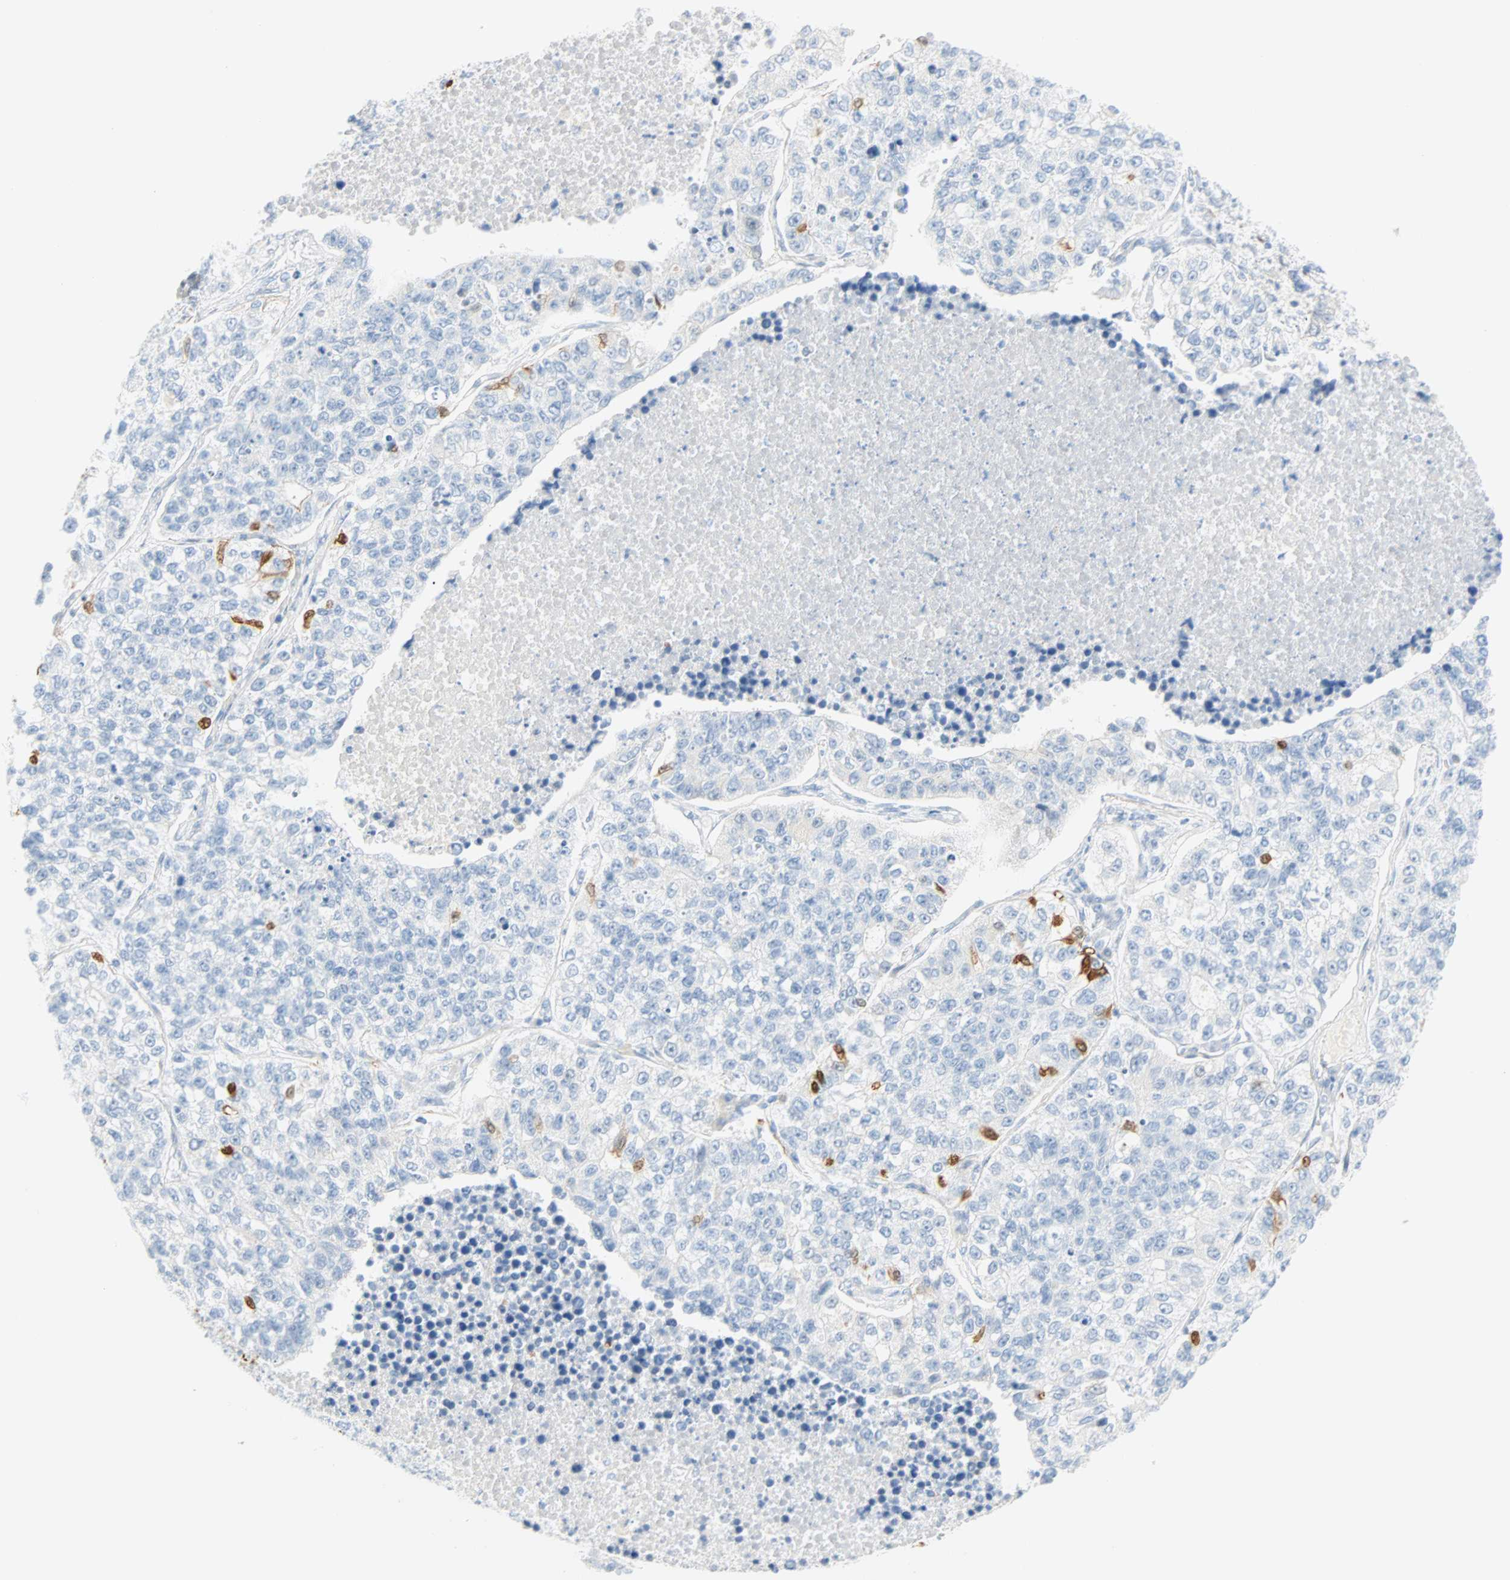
{"staining": {"intensity": "negative", "quantity": "none", "location": "none"}, "tissue": "lung cancer", "cell_type": "Tumor cells", "image_type": "cancer", "snomed": [{"axis": "morphology", "description": "Adenocarcinoma, NOS"}, {"axis": "topography", "description": "Lung"}], "caption": "The micrograph reveals no staining of tumor cells in lung cancer. (DAB (3,3'-diaminobenzidine) IHC visualized using brightfield microscopy, high magnification).", "gene": "SELENBP1", "patient": {"sex": "male", "age": 49}}